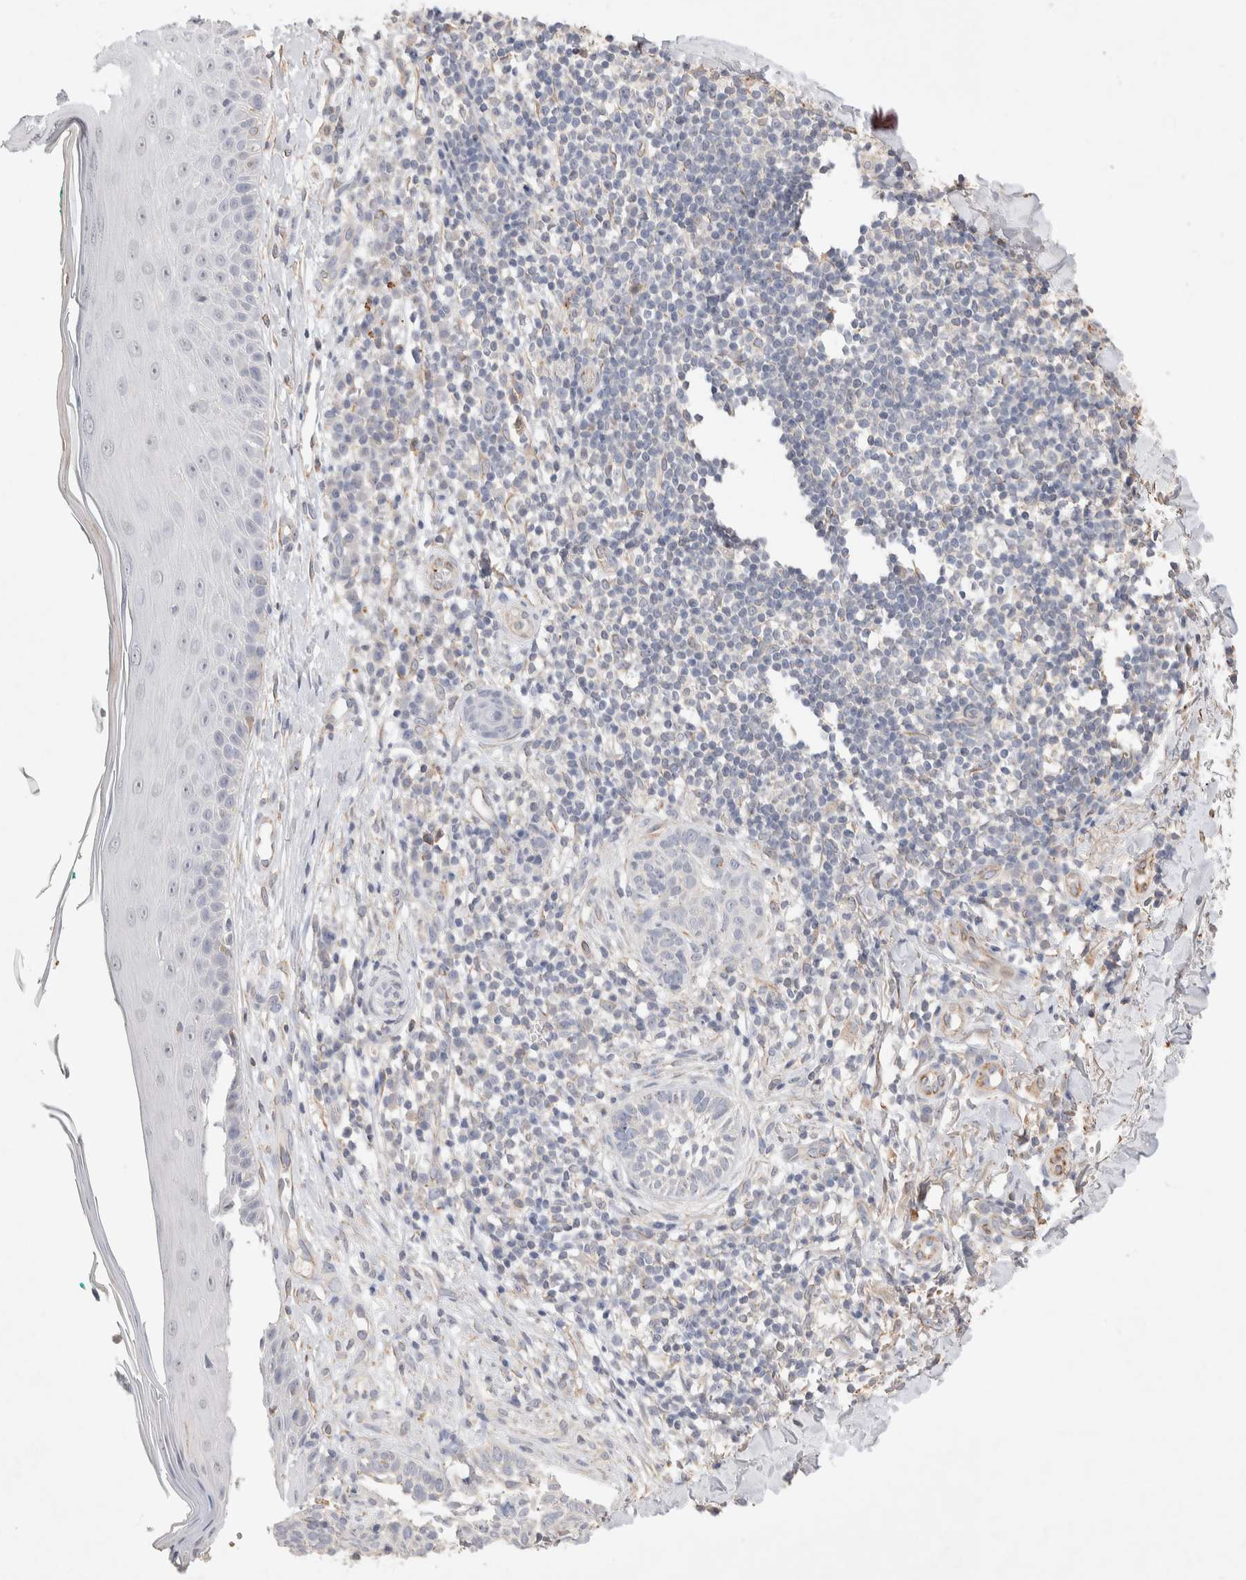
{"staining": {"intensity": "negative", "quantity": "none", "location": "none"}, "tissue": "skin cancer", "cell_type": "Tumor cells", "image_type": "cancer", "snomed": [{"axis": "morphology", "description": "Normal tissue, NOS"}, {"axis": "morphology", "description": "Basal cell carcinoma"}, {"axis": "topography", "description": "Skin"}], "caption": "This is a photomicrograph of IHC staining of skin basal cell carcinoma, which shows no positivity in tumor cells. (Stains: DAB IHC with hematoxylin counter stain, Microscopy: brightfield microscopy at high magnification).", "gene": "FFAR2", "patient": {"sex": "male", "age": 67}}